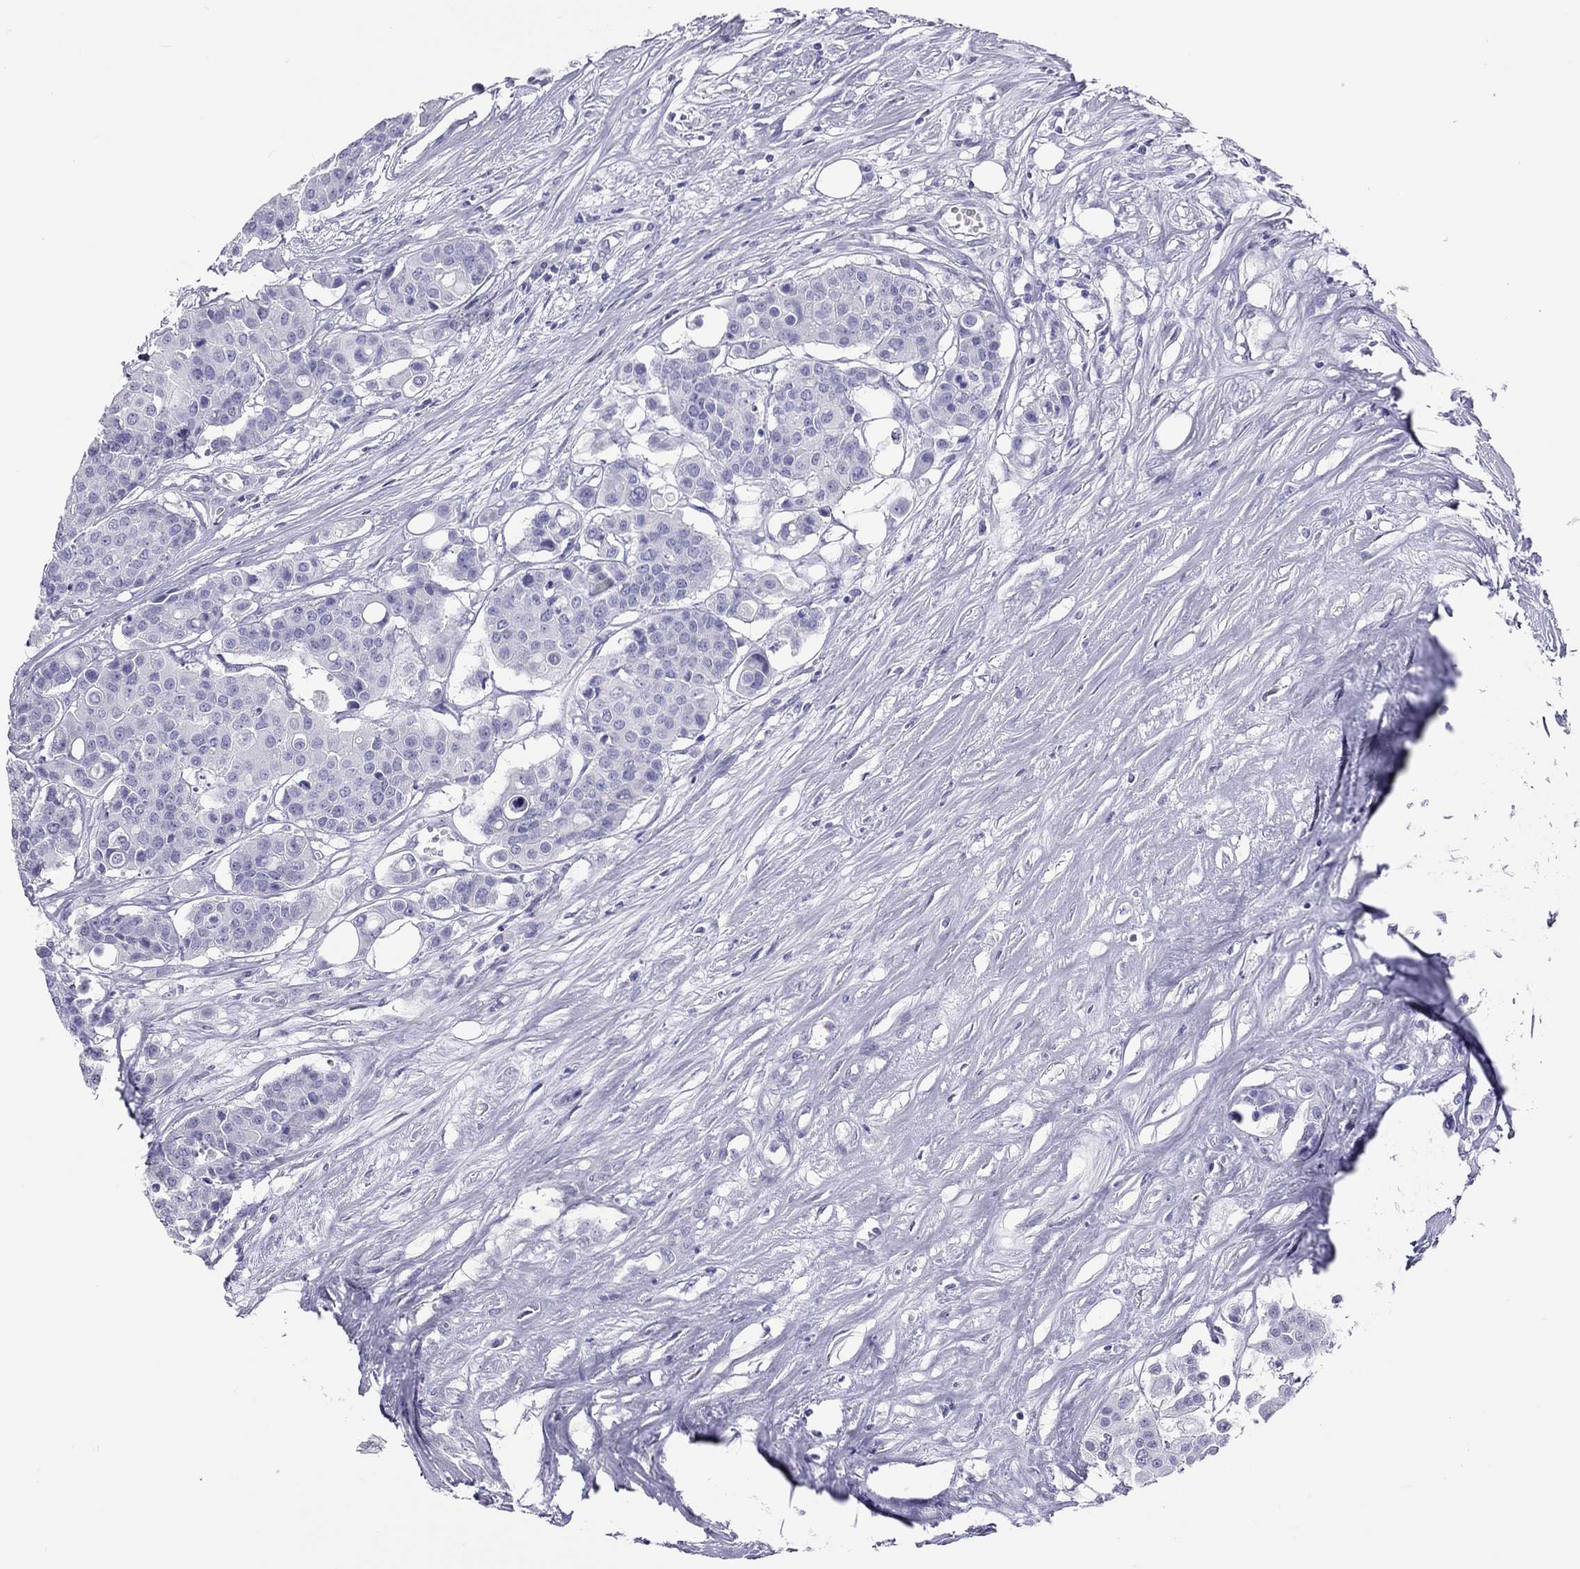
{"staining": {"intensity": "negative", "quantity": "none", "location": "none"}, "tissue": "carcinoid", "cell_type": "Tumor cells", "image_type": "cancer", "snomed": [{"axis": "morphology", "description": "Carcinoid, malignant, NOS"}, {"axis": "topography", "description": "Colon"}], "caption": "IHC of human carcinoid (malignant) displays no expression in tumor cells.", "gene": "STAG3", "patient": {"sex": "male", "age": 81}}